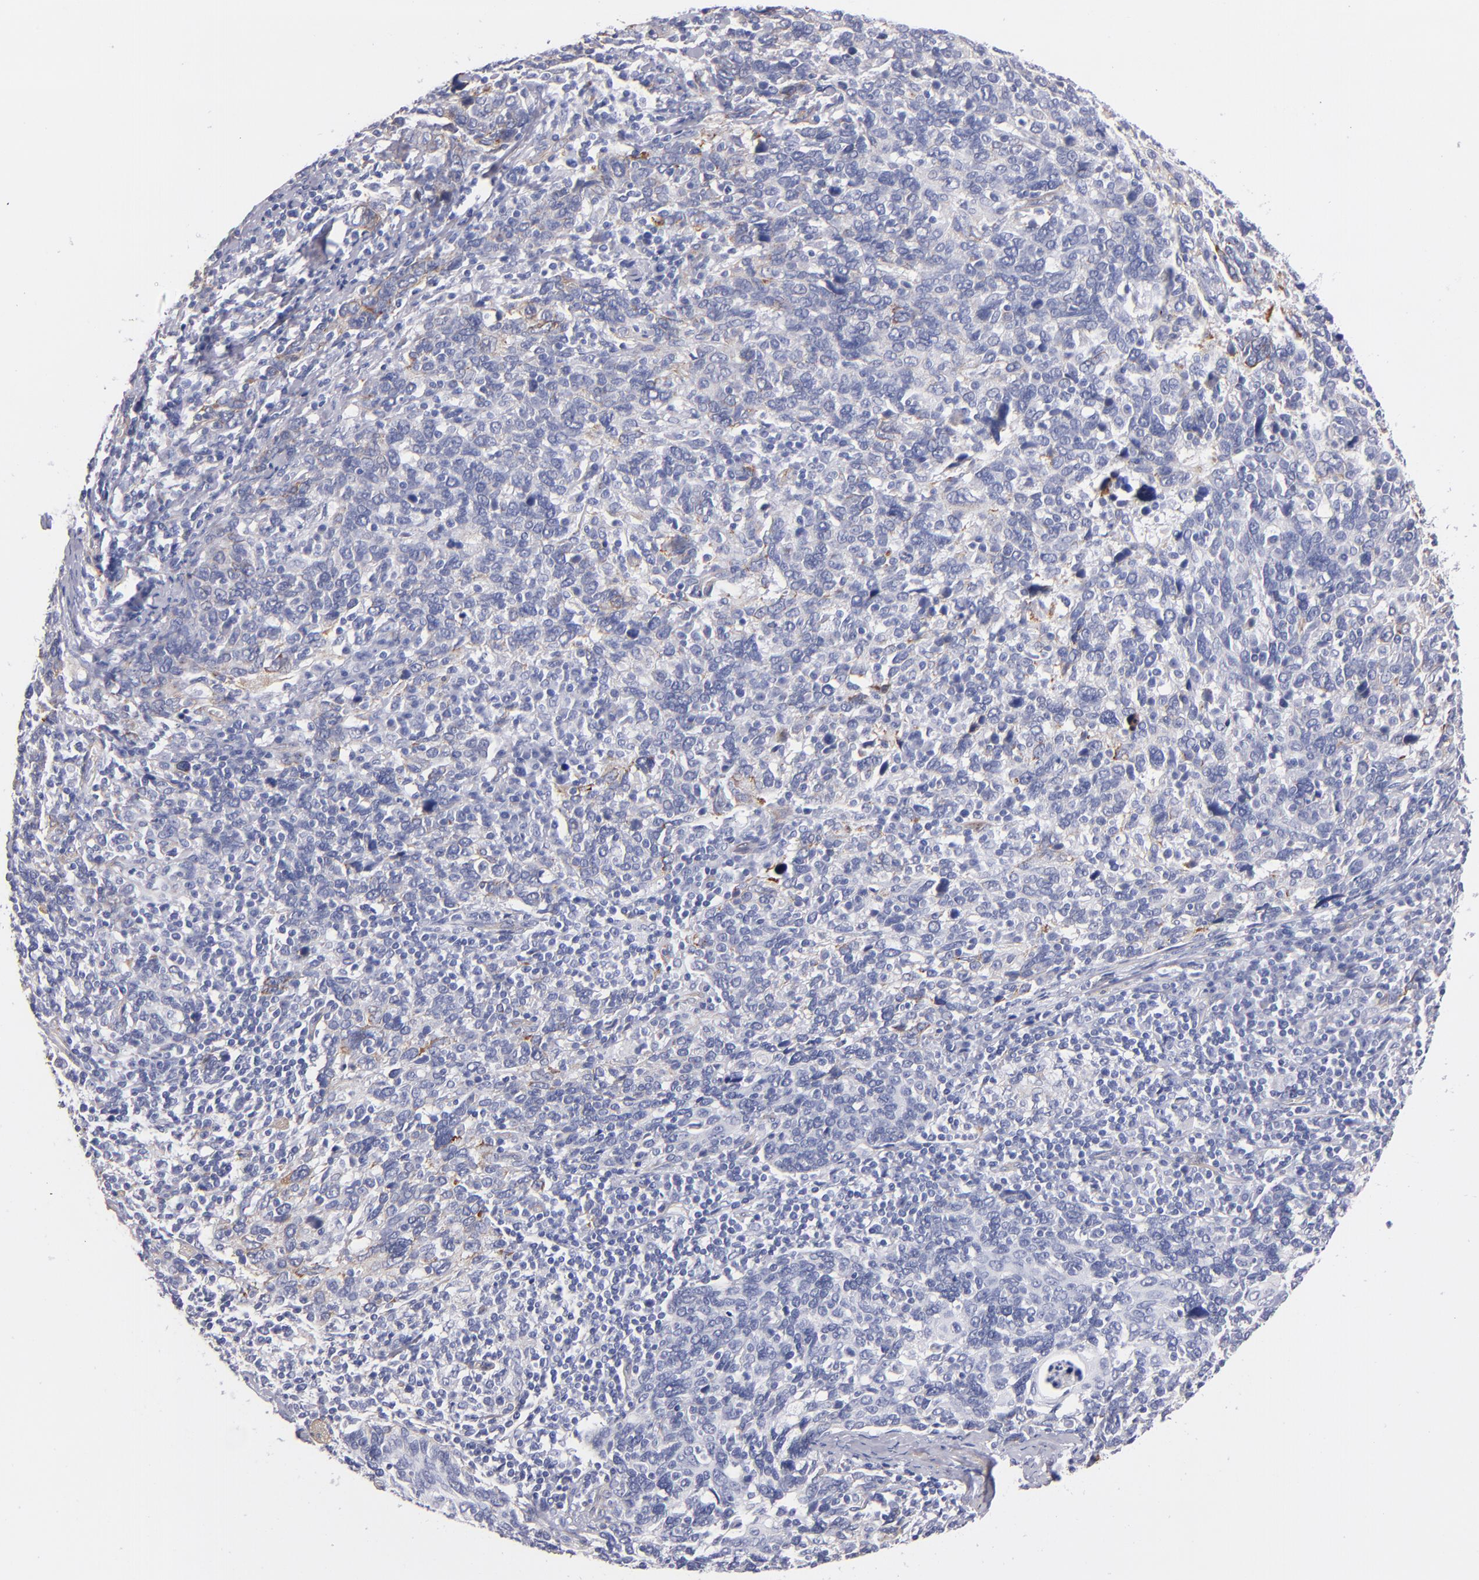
{"staining": {"intensity": "negative", "quantity": "none", "location": "none"}, "tissue": "cervical cancer", "cell_type": "Tumor cells", "image_type": "cancer", "snomed": [{"axis": "morphology", "description": "Squamous cell carcinoma, NOS"}, {"axis": "topography", "description": "Cervix"}], "caption": "IHC histopathology image of human cervical cancer stained for a protein (brown), which reveals no expression in tumor cells. Brightfield microscopy of immunohistochemistry stained with DAB (3,3'-diaminobenzidine) (brown) and hematoxylin (blue), captured at high magnification.", "gene": "LAMC1", "patient": {"sex": "female", "age": 41}}